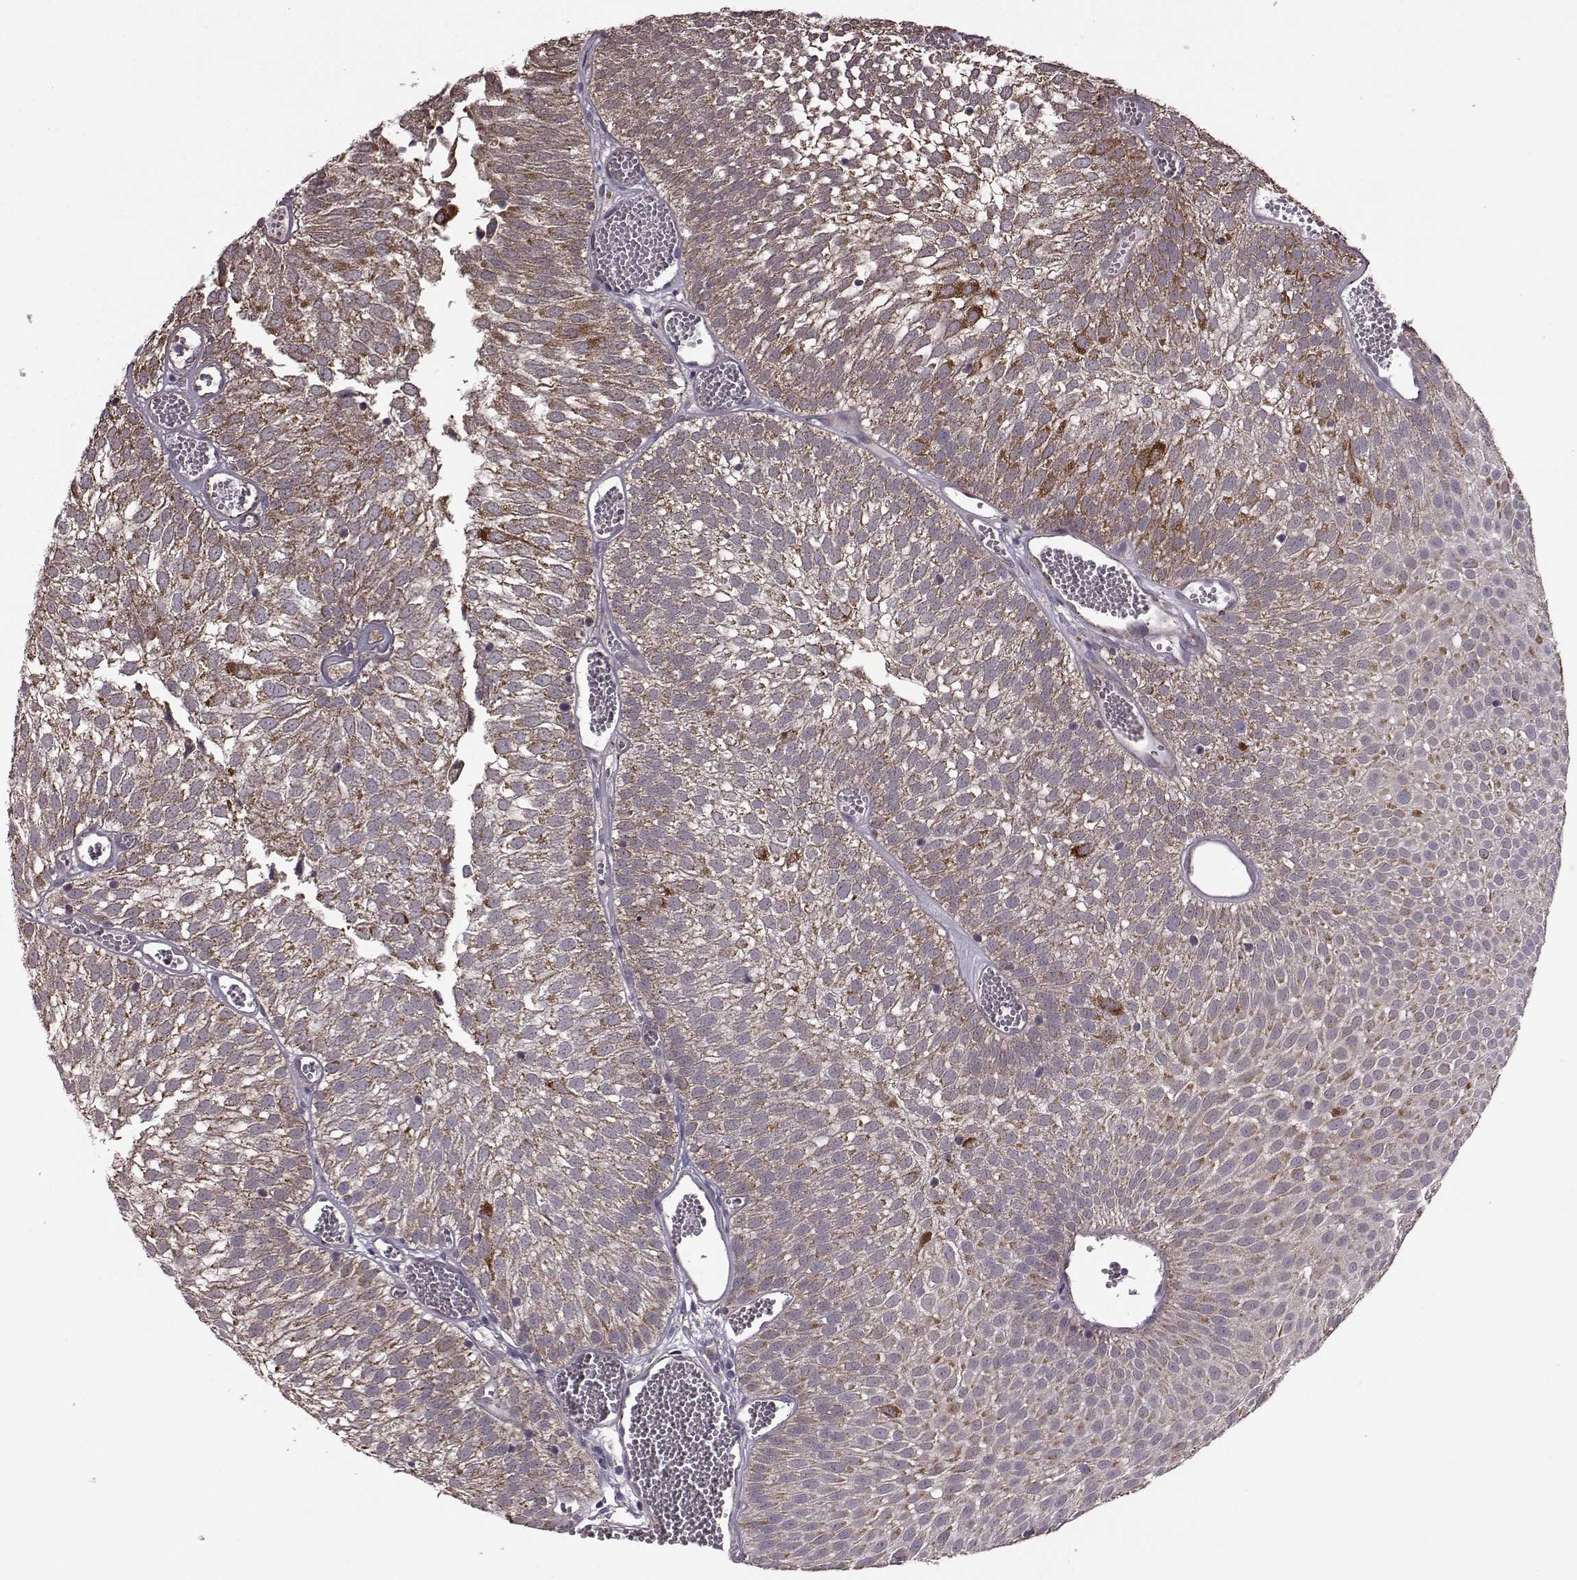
{"staining": {"intensity": "moderate", "quantity": "25%-75%", "location": "cytoplasmic/membranous"}, "tissue": "urothelial cancer", "cell_type": "Tumor cells", "image_type": "cancer", "snomed": [{"axis": "morphology", "description": "Urothelial carcinoma, Low grade"}, {"axis": "topography", "description": "Urinary bladder"}], "caption": "Immunohistochemical staining of human urothelial carcinoma (low-grade) shows medium levels of moderate cytoplasmic/membranous protein staining in about 25%-75% of tumor cells.", "gene": "PUDP", "patient": {"sex": "male", "age": 52}}